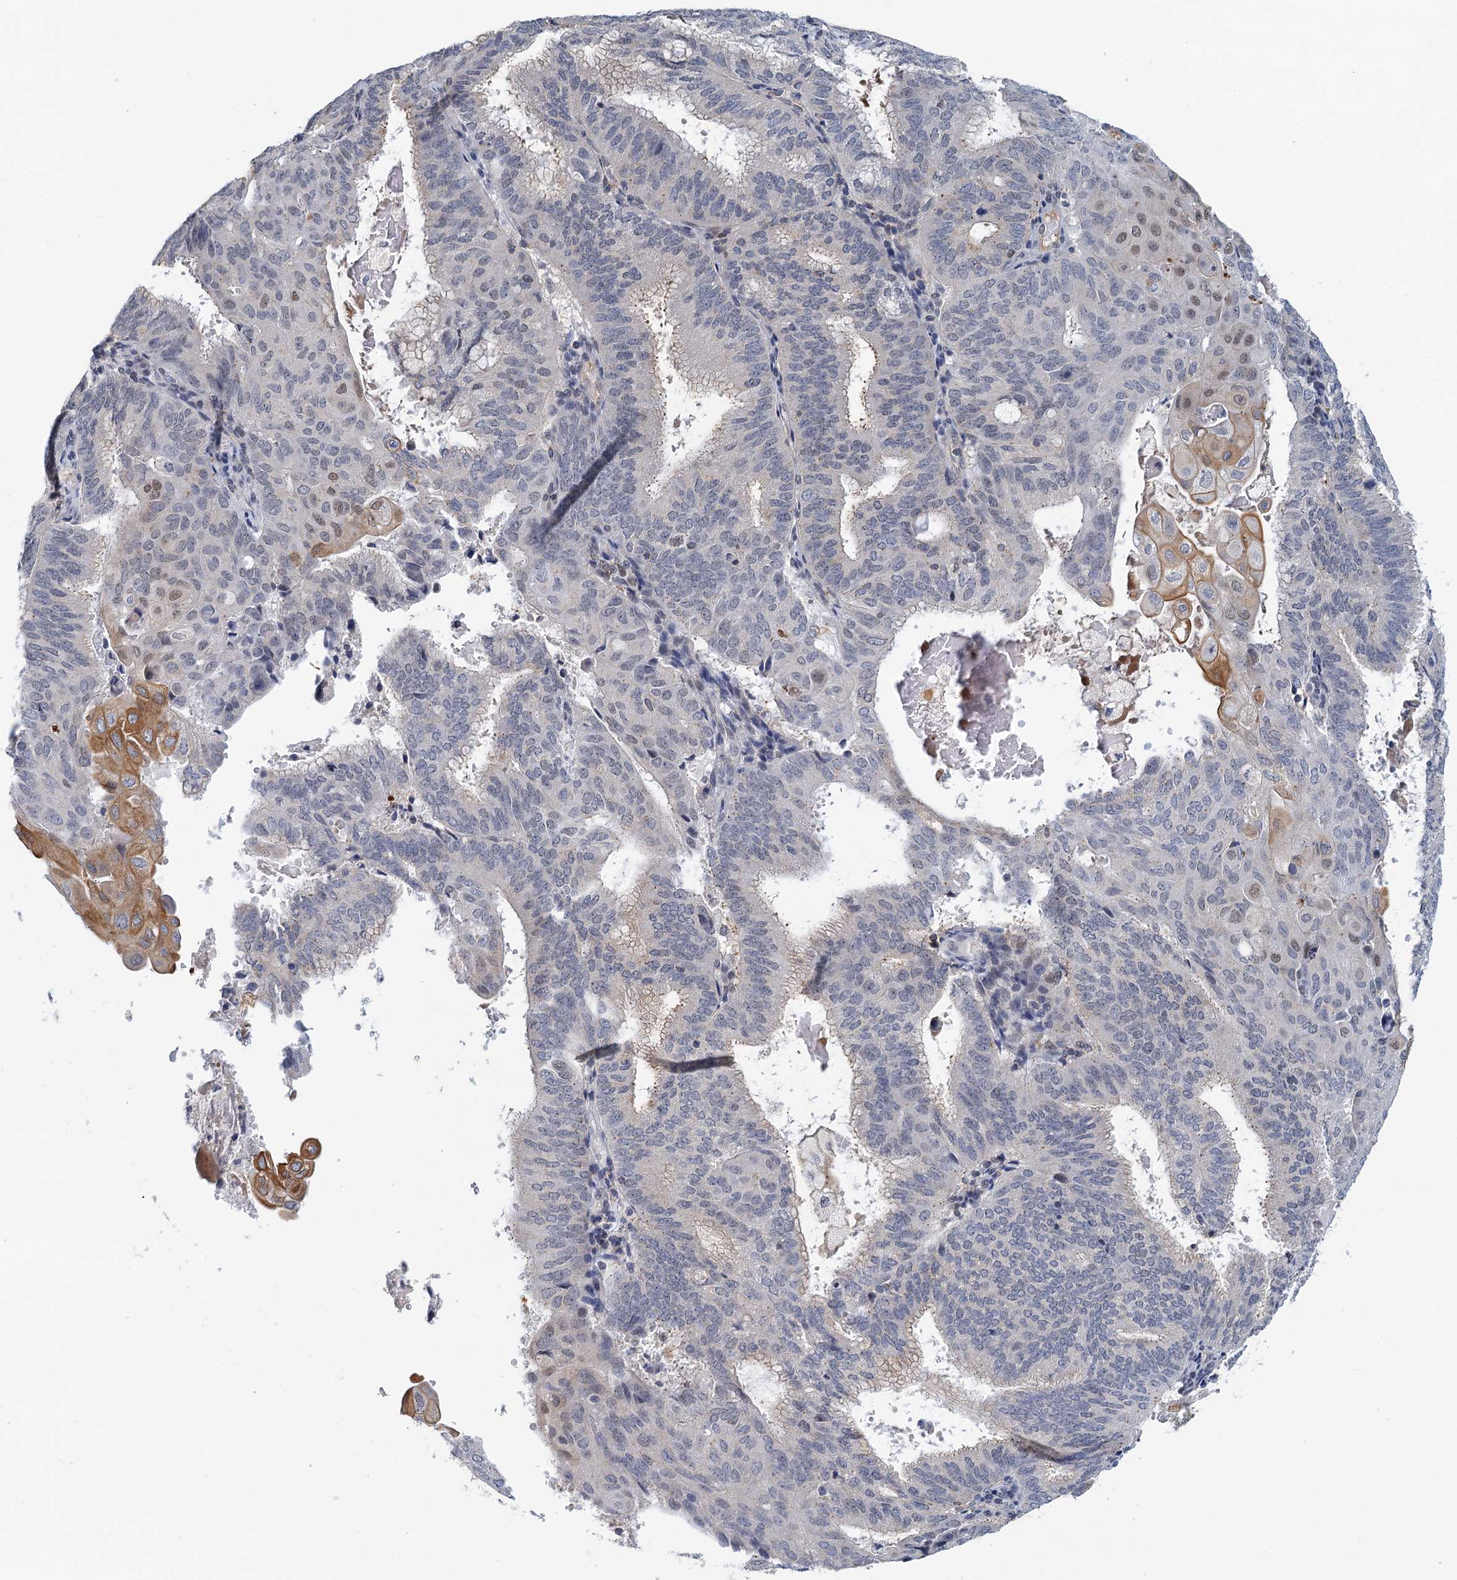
{"staining": {"intensity": "moderate", "quantity": "<25%", "location": "cytoplasmic/membranous,nuclear"}, "tissue": "endometrial cancer", "cell_type": "Tumor cells", "image_type": "cancer", "snomed": [{"axis": "morphology", "description": "Adenocarcinoma, NOS"}, {"axis": "topography", "description": "Endometrium"}], "caption": "Tumor cells show low levels of moderate cytoplasmic/membranous and nuclear expression in approximately <25% of cells in endometrial adenocarcinoma. (IHC, brightfield microscopy, high magnification).", "gene": "GPATCH11", "patient": {"sex": "female", "age": 49}}